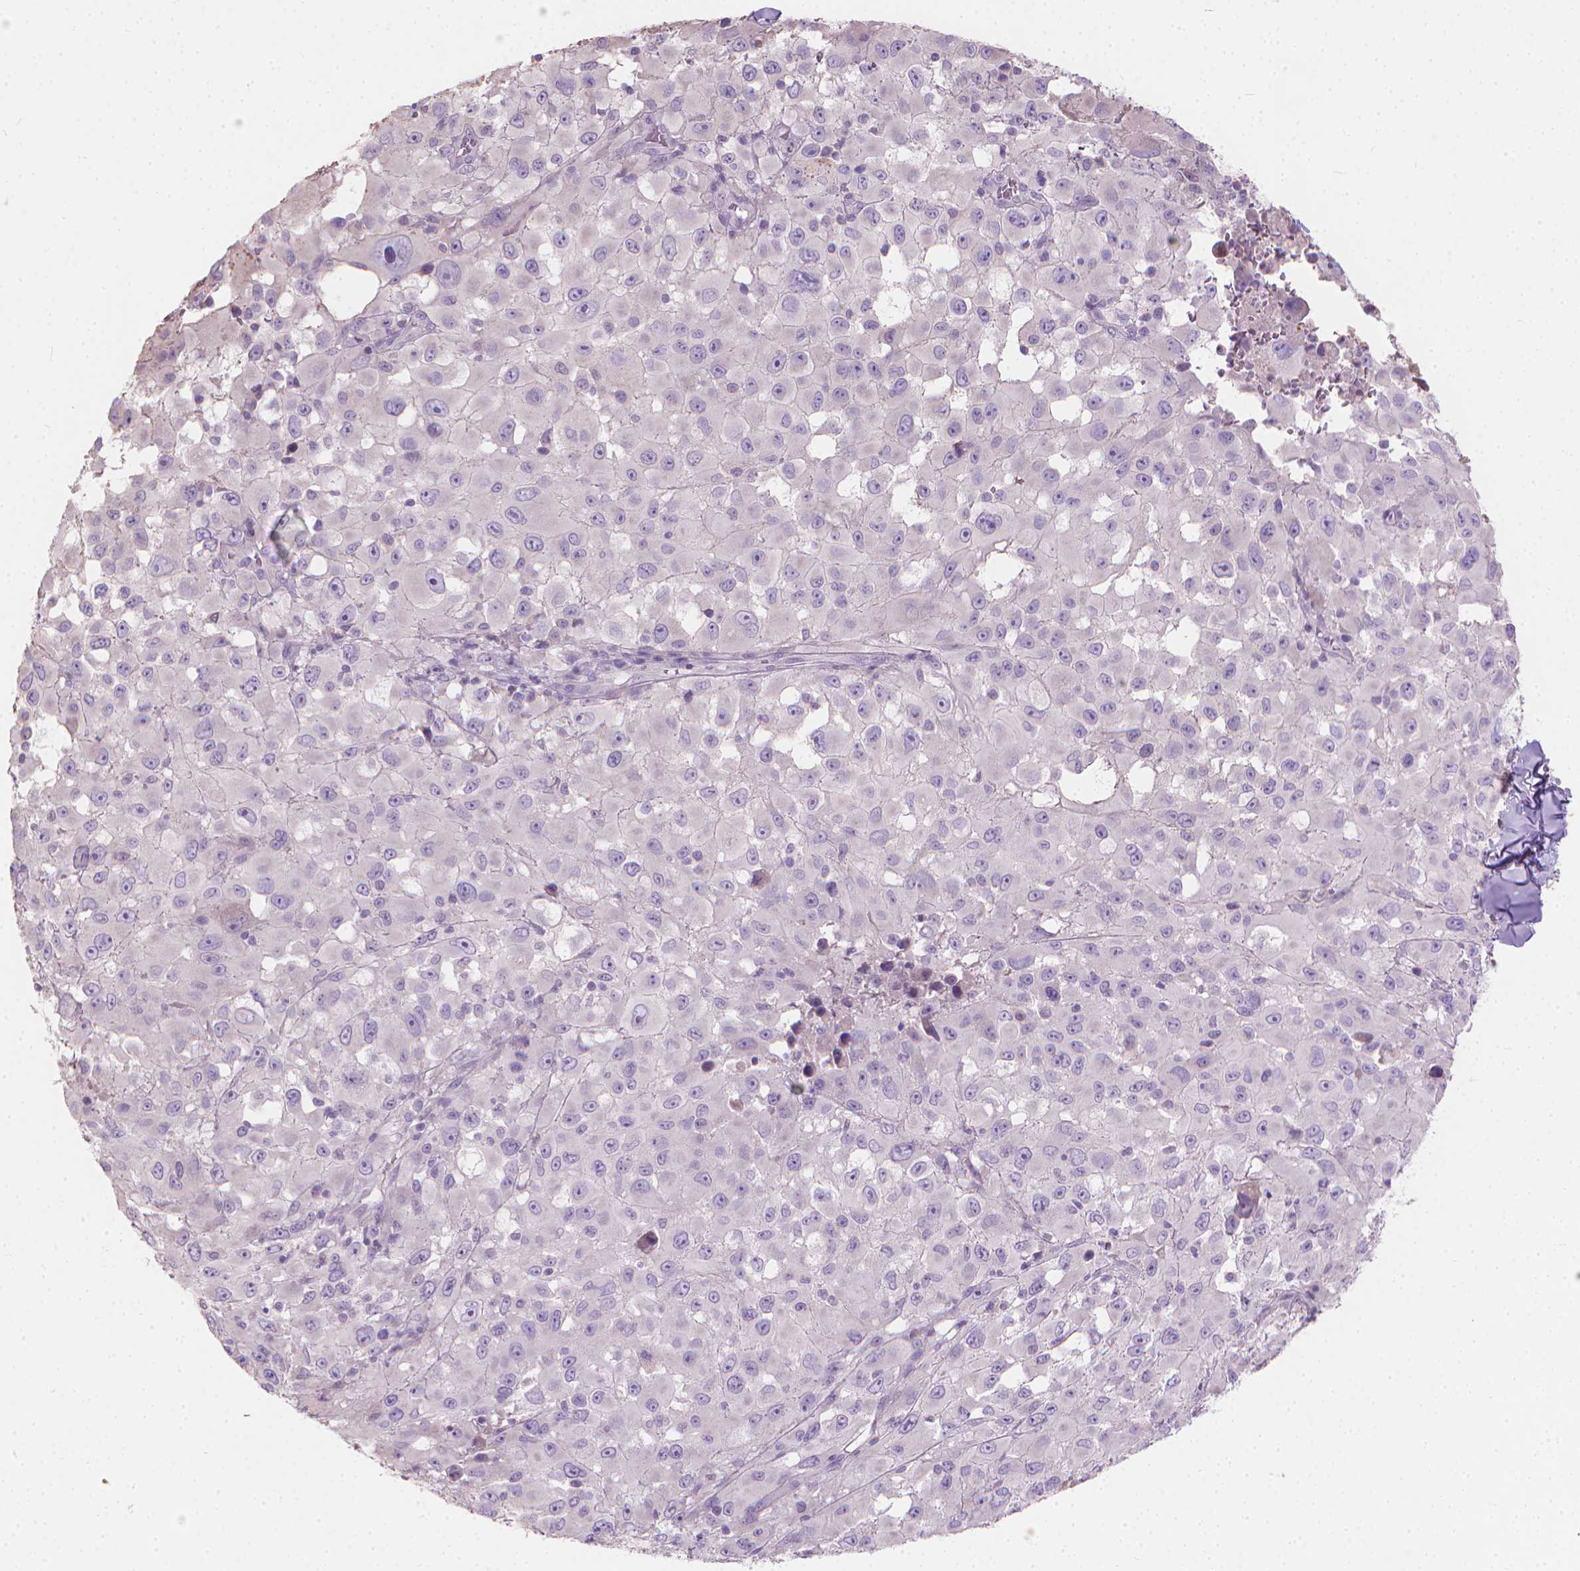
{"staining": {"intensity": "negative", "quantity": "none", "location": "none"}, "tissue": "melanoma", "cell_type": "Tumor cells", "image_type": "cancer", "snomed": [{"axis": "morphology", "description": "Malignant melanoma, Metastatic site"}, {"axis": "topography", "description": "Lymph node"}], "caption": "Image shows no protein staining in tumor cells of malignant melanoma (metastatic site) tissue.", "gene": "CABCOCO1", "patient": {"sex": "male", "age": 50}}